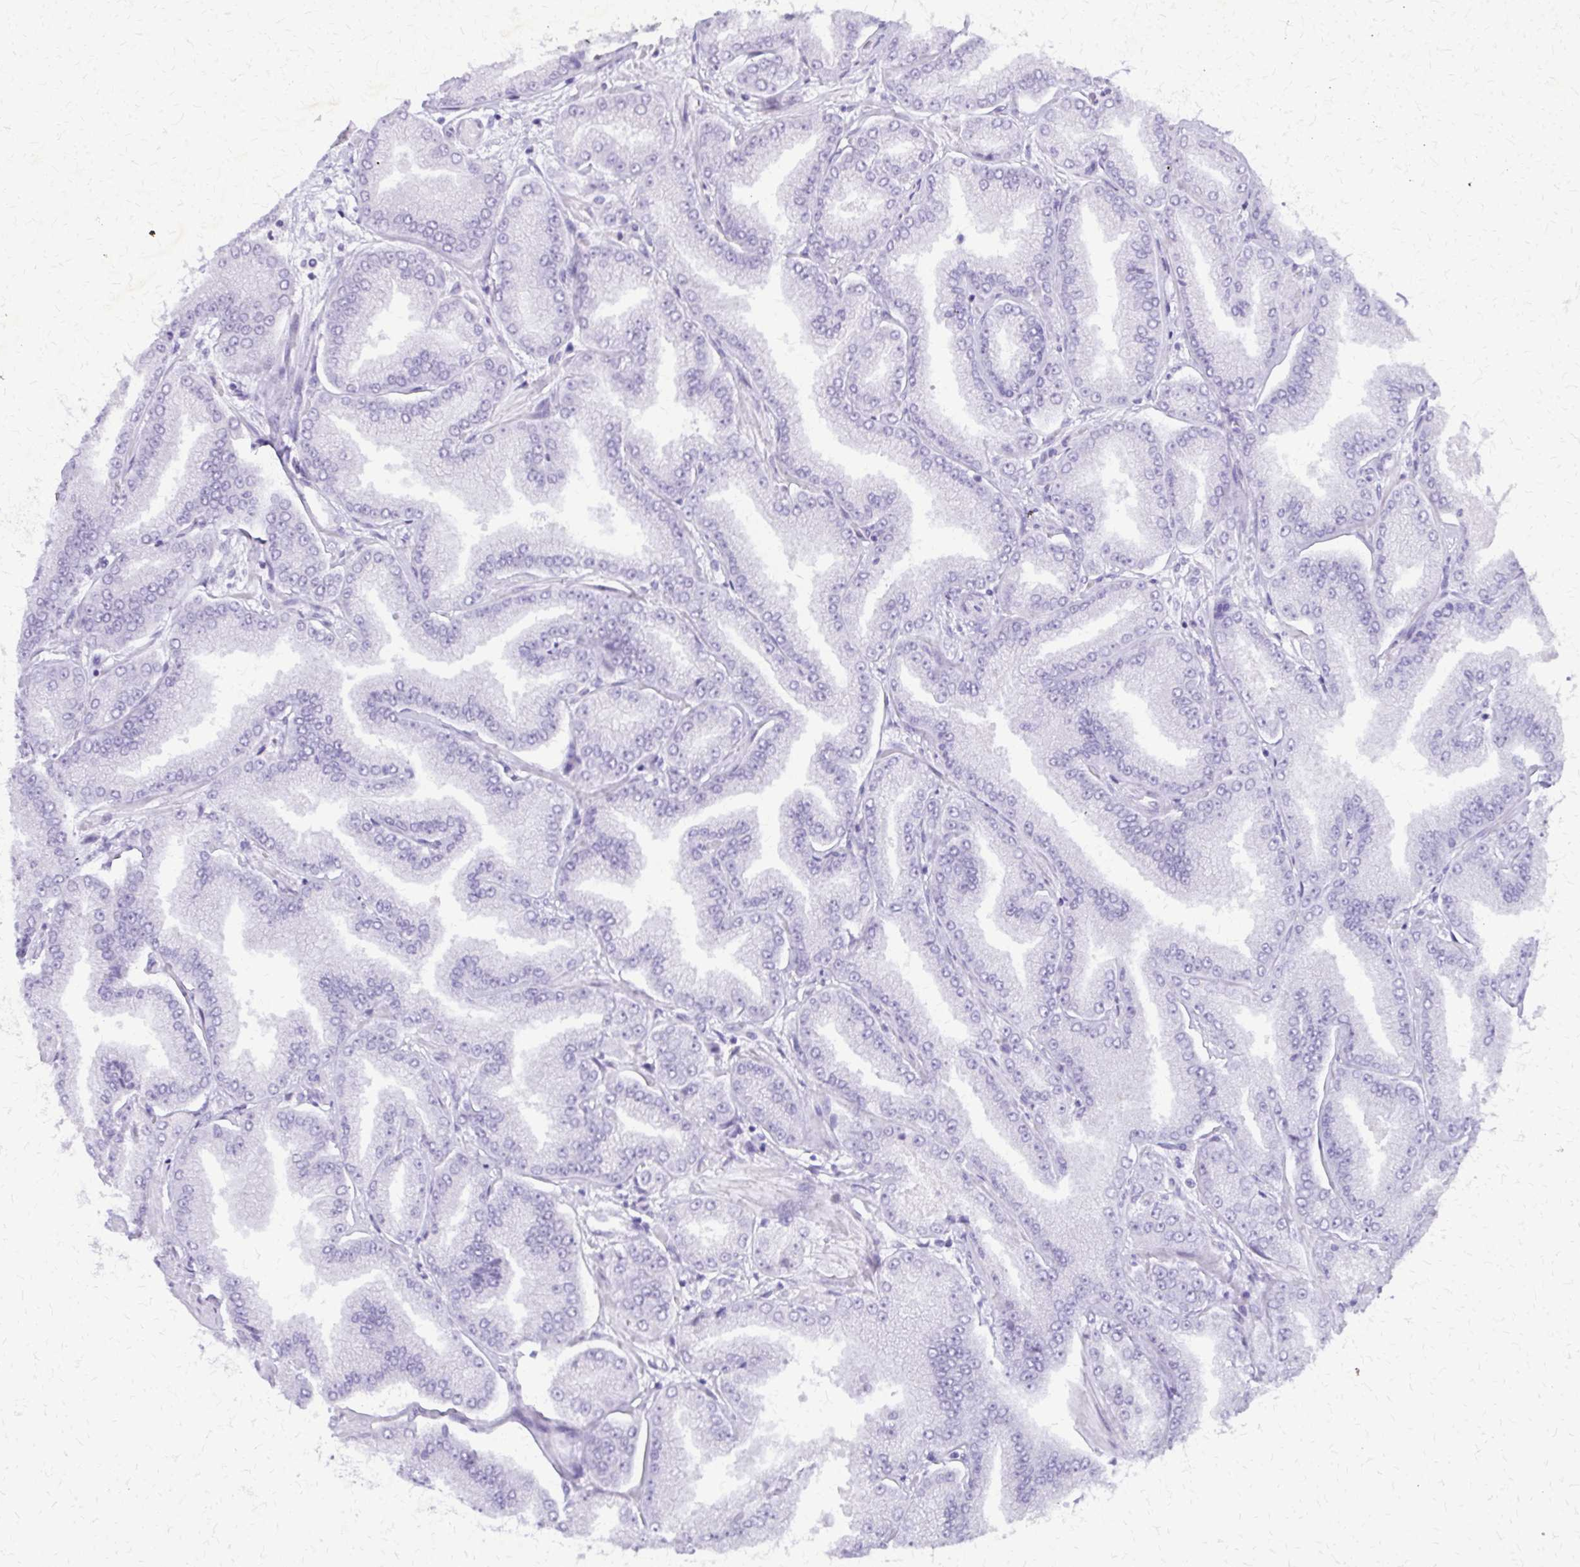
{"staining": {"intensity": "negative", "quantity": "none", "location": "none"}, "tissue": "prostate cancer", "cell_type": "Tumor cells", "image_type": "cancer", "snomed": [{"axis": "morphology", "description": "Adenocarcinoma, Low grade"}, {"axis": "topography", "description": "Prostate"}], "caption": "A micrograph of adenocarcinoma (low-grade) (prostate) stained for a protein displays no brown staining in tumor cells.", "gene": "FAM162B", "patient": {"sex": "male", "age": 55}}